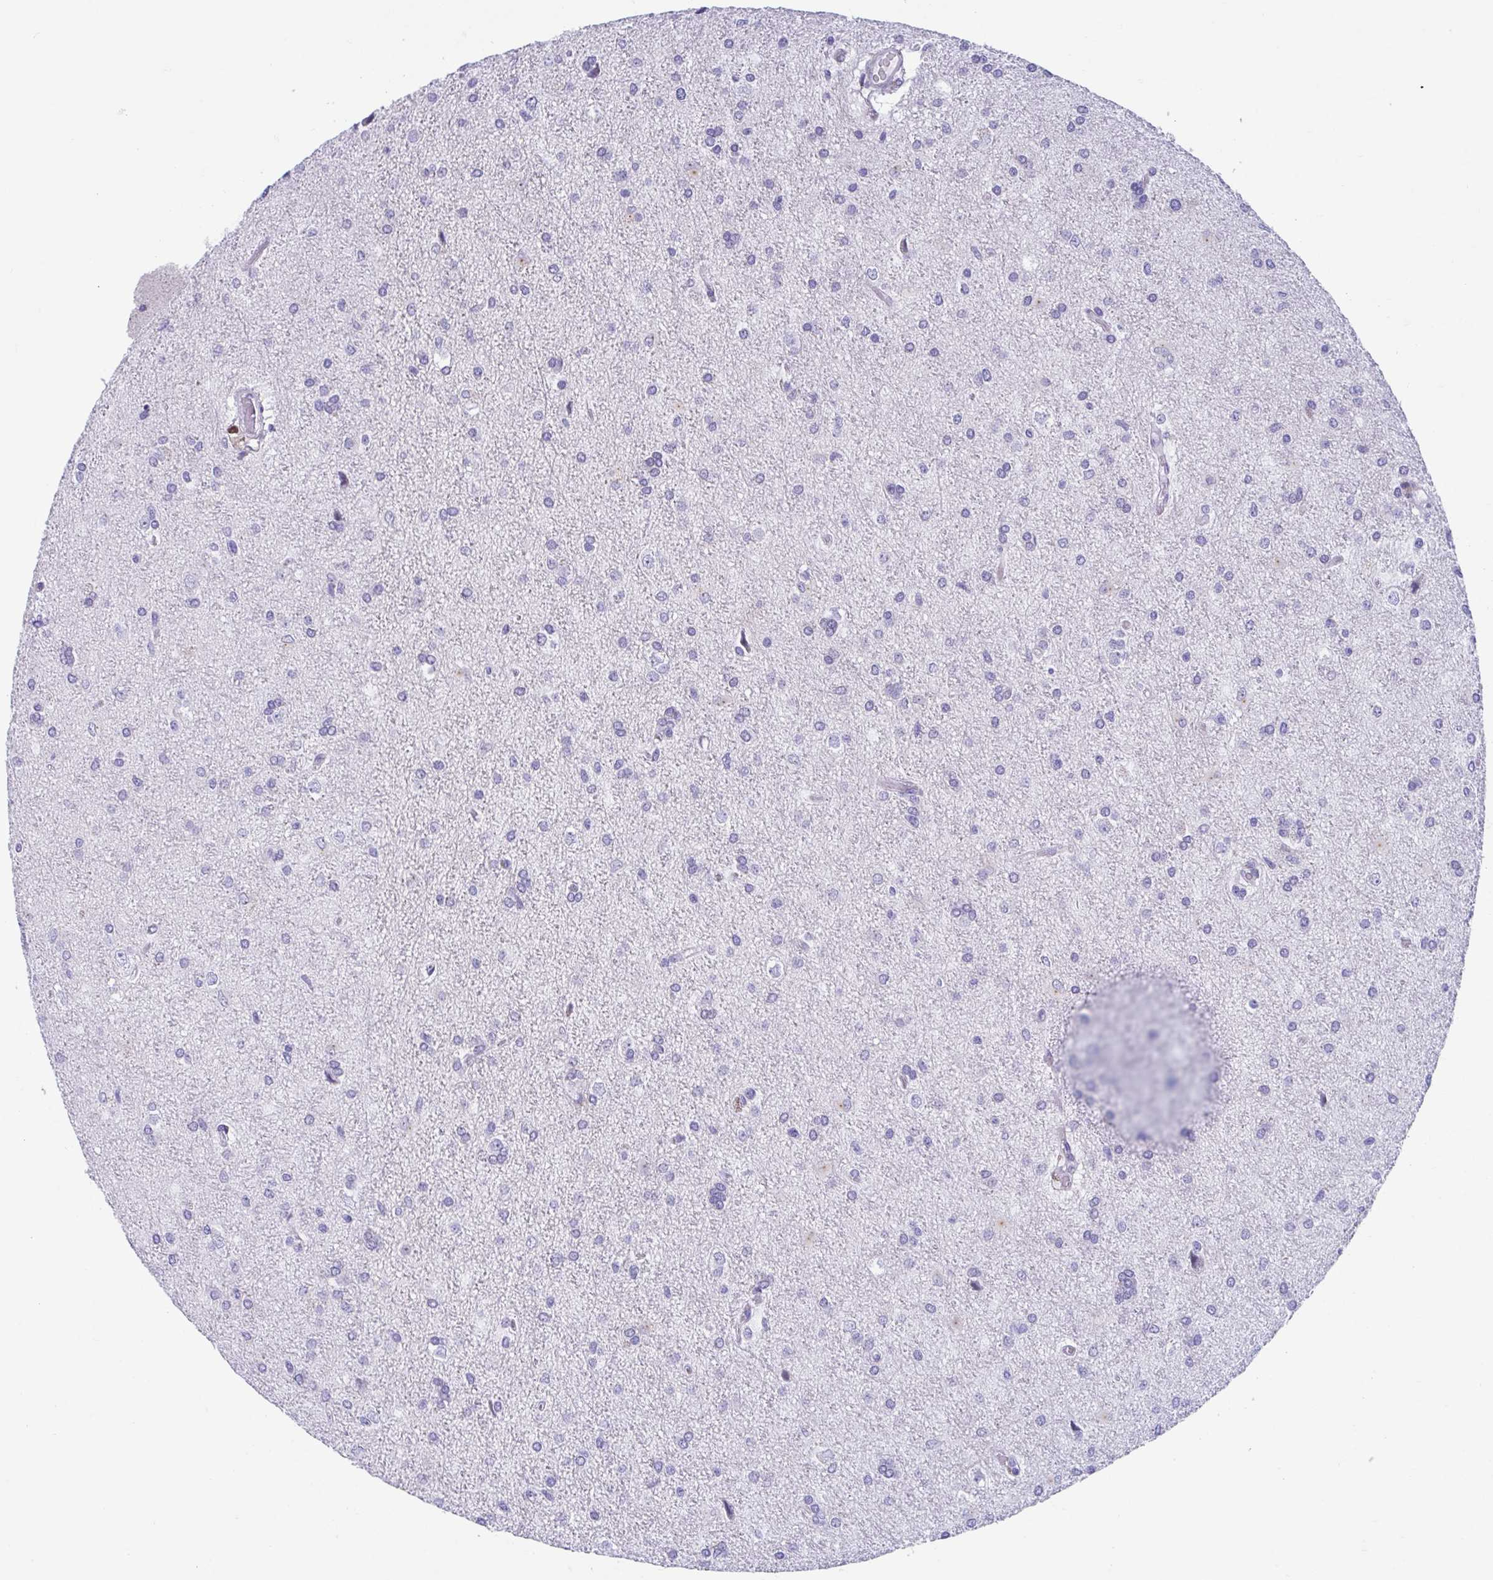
{"staining": {"intensity": "negative", "quantity": "none", "location": "none"}, "tissue": "glioma", "cell_type": "Tumor cells", "image_type": "cancer", "snomed": [{"axis": "morphology", "description": "Glioma, malignant, High grade"}, {"axis": "topography", "description": "Brain"}], "caption": "DAB immunohistochemical staining of human glioma shows no significant staining in tumor cells.", "gene": "TTC30B", "patient": {"sex": "male", "age": 68}}